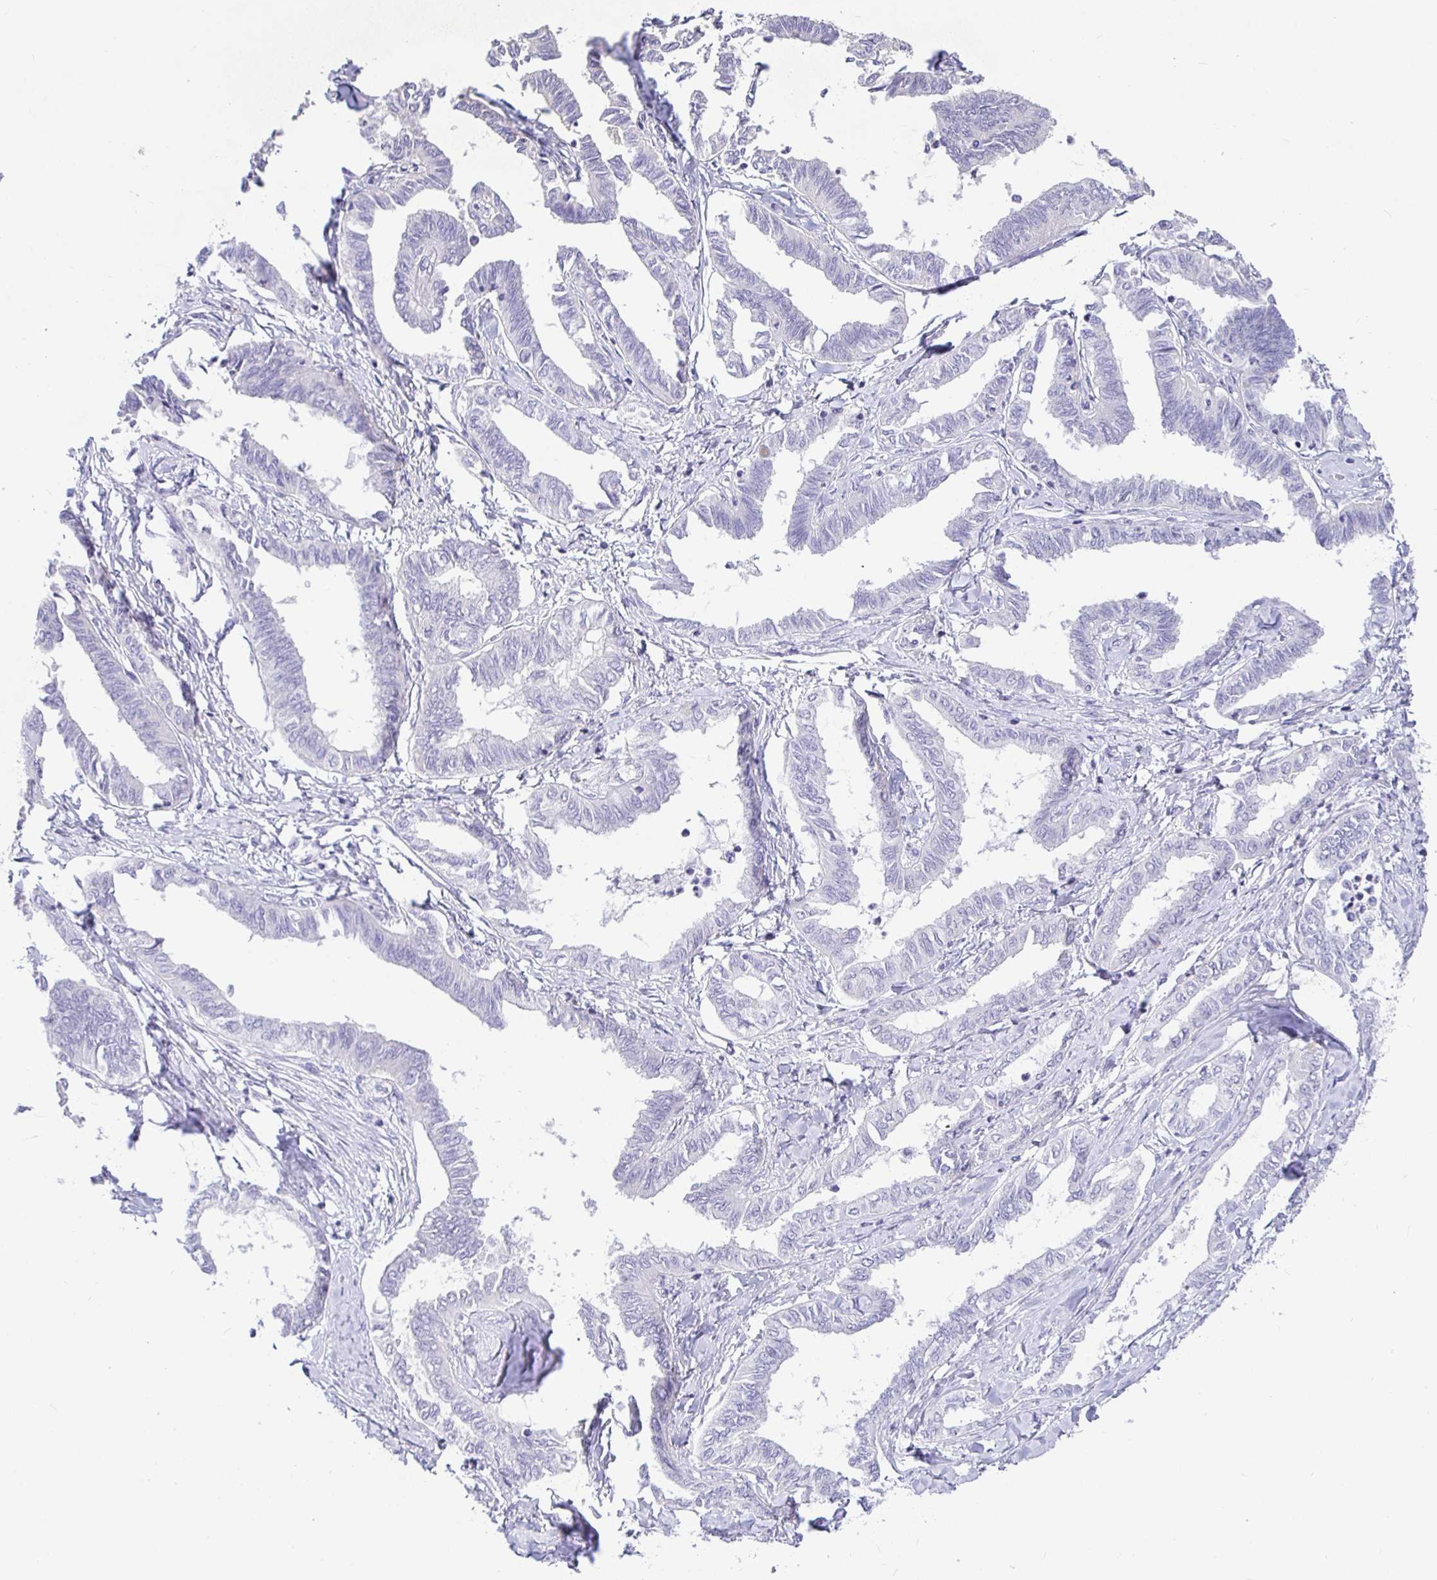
{"staining": {"intensity": "negative", "quantity": "none", "location": "none"}, "tissue": "ovarian cancer", "cell_type": "Tumor cells", "image_type": "cancer", "snomed": [{"axis": "morphology", "description": "Carcinoma, endometroid"}, {"axis": "topography", "description": "Ovary"}], "caption": "Tumor cells show no significant protein expression in endometroid carcinoma (ovarian). Brightfield microscopy of immunohistochemistry (IHC) stained with DAB (brown) and hematoxylin (blue), captured at high magnification.", "gene": "TPTE", "patient": {"sex": "female", "age": 70}}